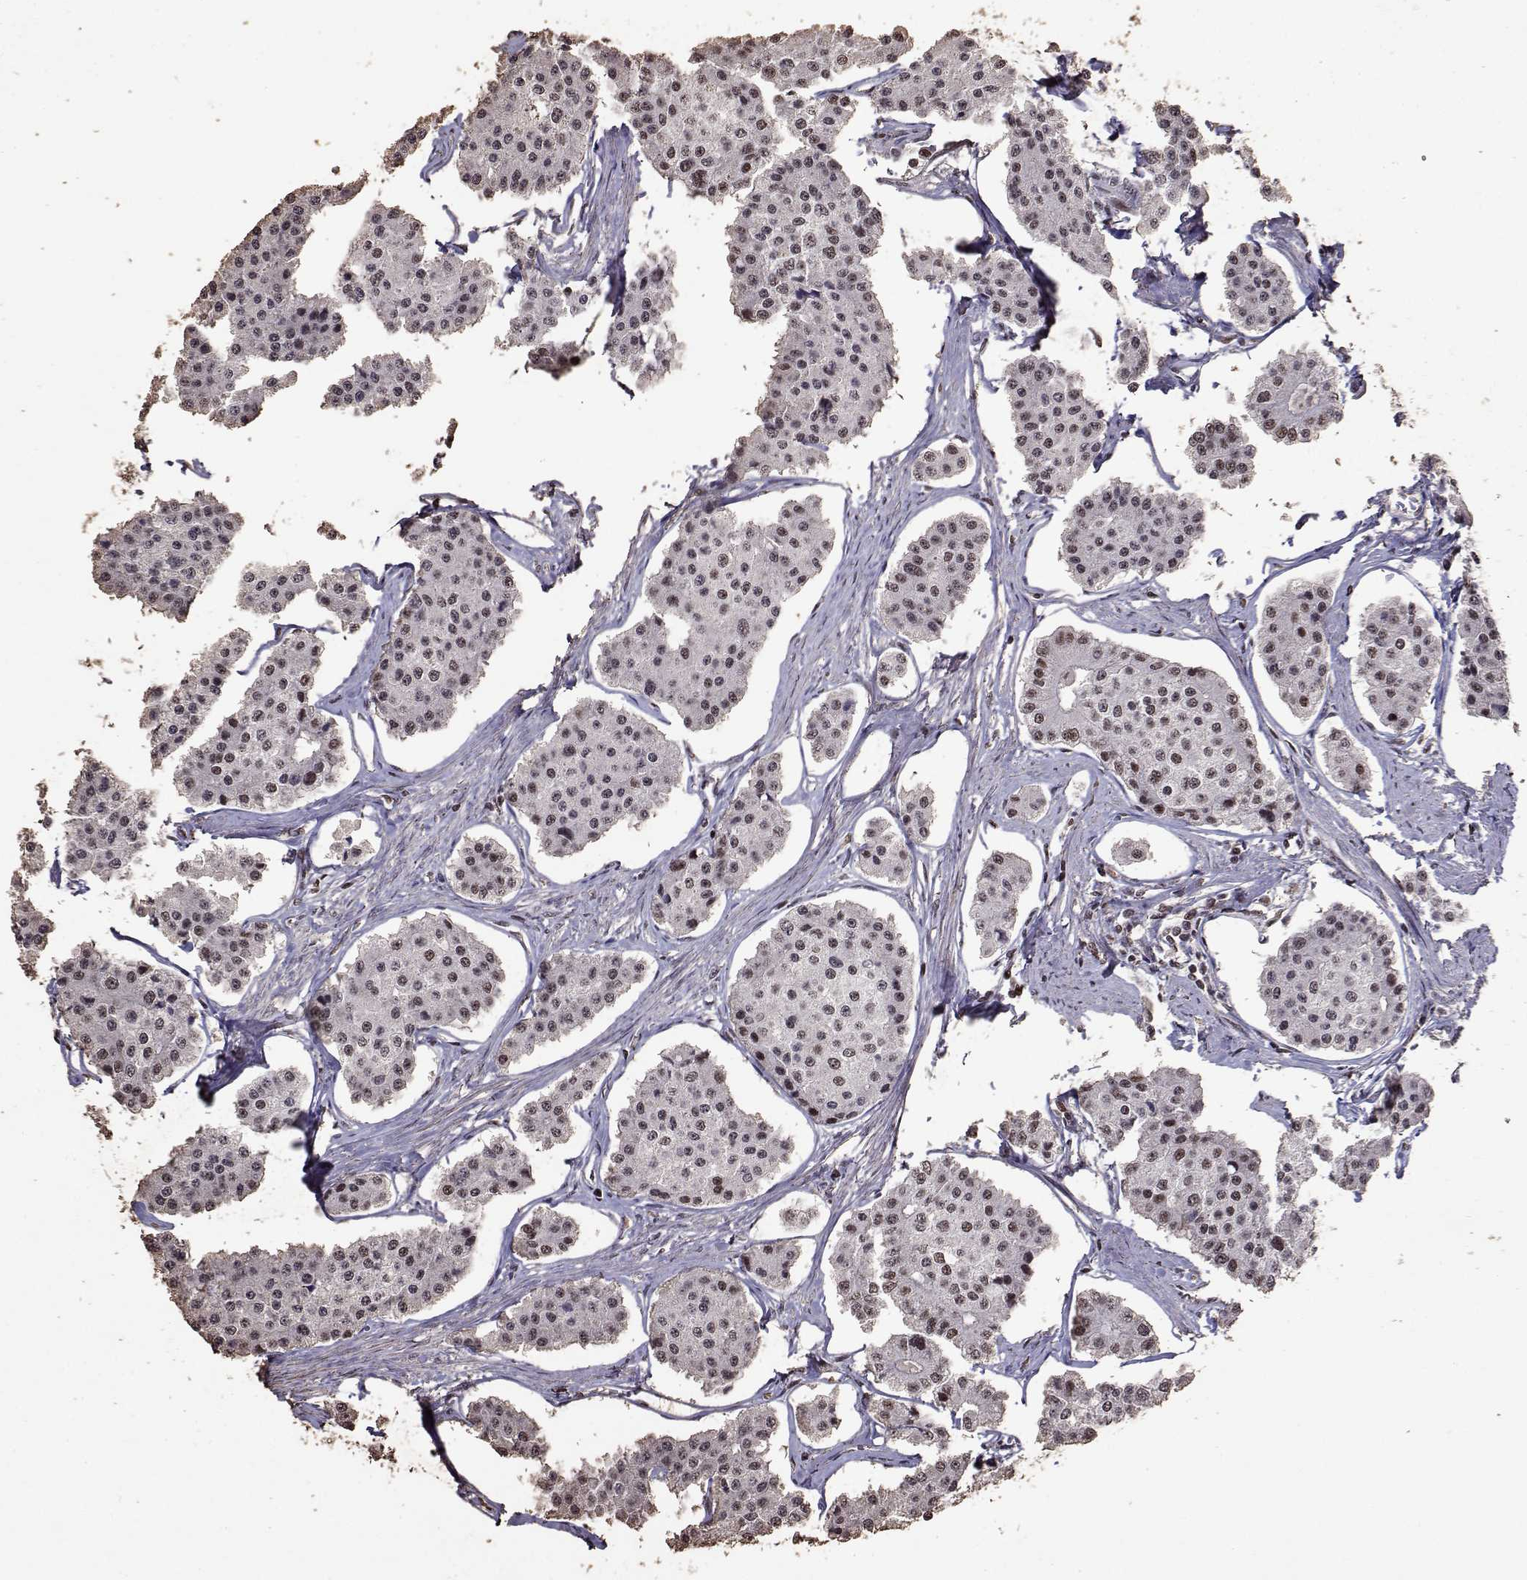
{"staining": {"intensity": "moderate", "quantity": ">75%", "location": "nuclear"}, "tissue": "carcinoid", "cell_type": "Tumor cells", "image_type": "cancer", "snomed": [{"axis": "morphology", "description": "Carcinoid, malignant, NOS"}, {"axis": "topography", "description": "Small intestine"}], "caption": "IHC histopathology image of neoplastic tissue: human carcinoid (malignant) stained using immunohistochemistry (IHC) reveals medium levels of moderate protein expression localized specifically in the nuclear of tumor cells, appearing as a nuclear brown color.", "gene": "TOE1", "patient": {"sex": "female", "age": 65}}